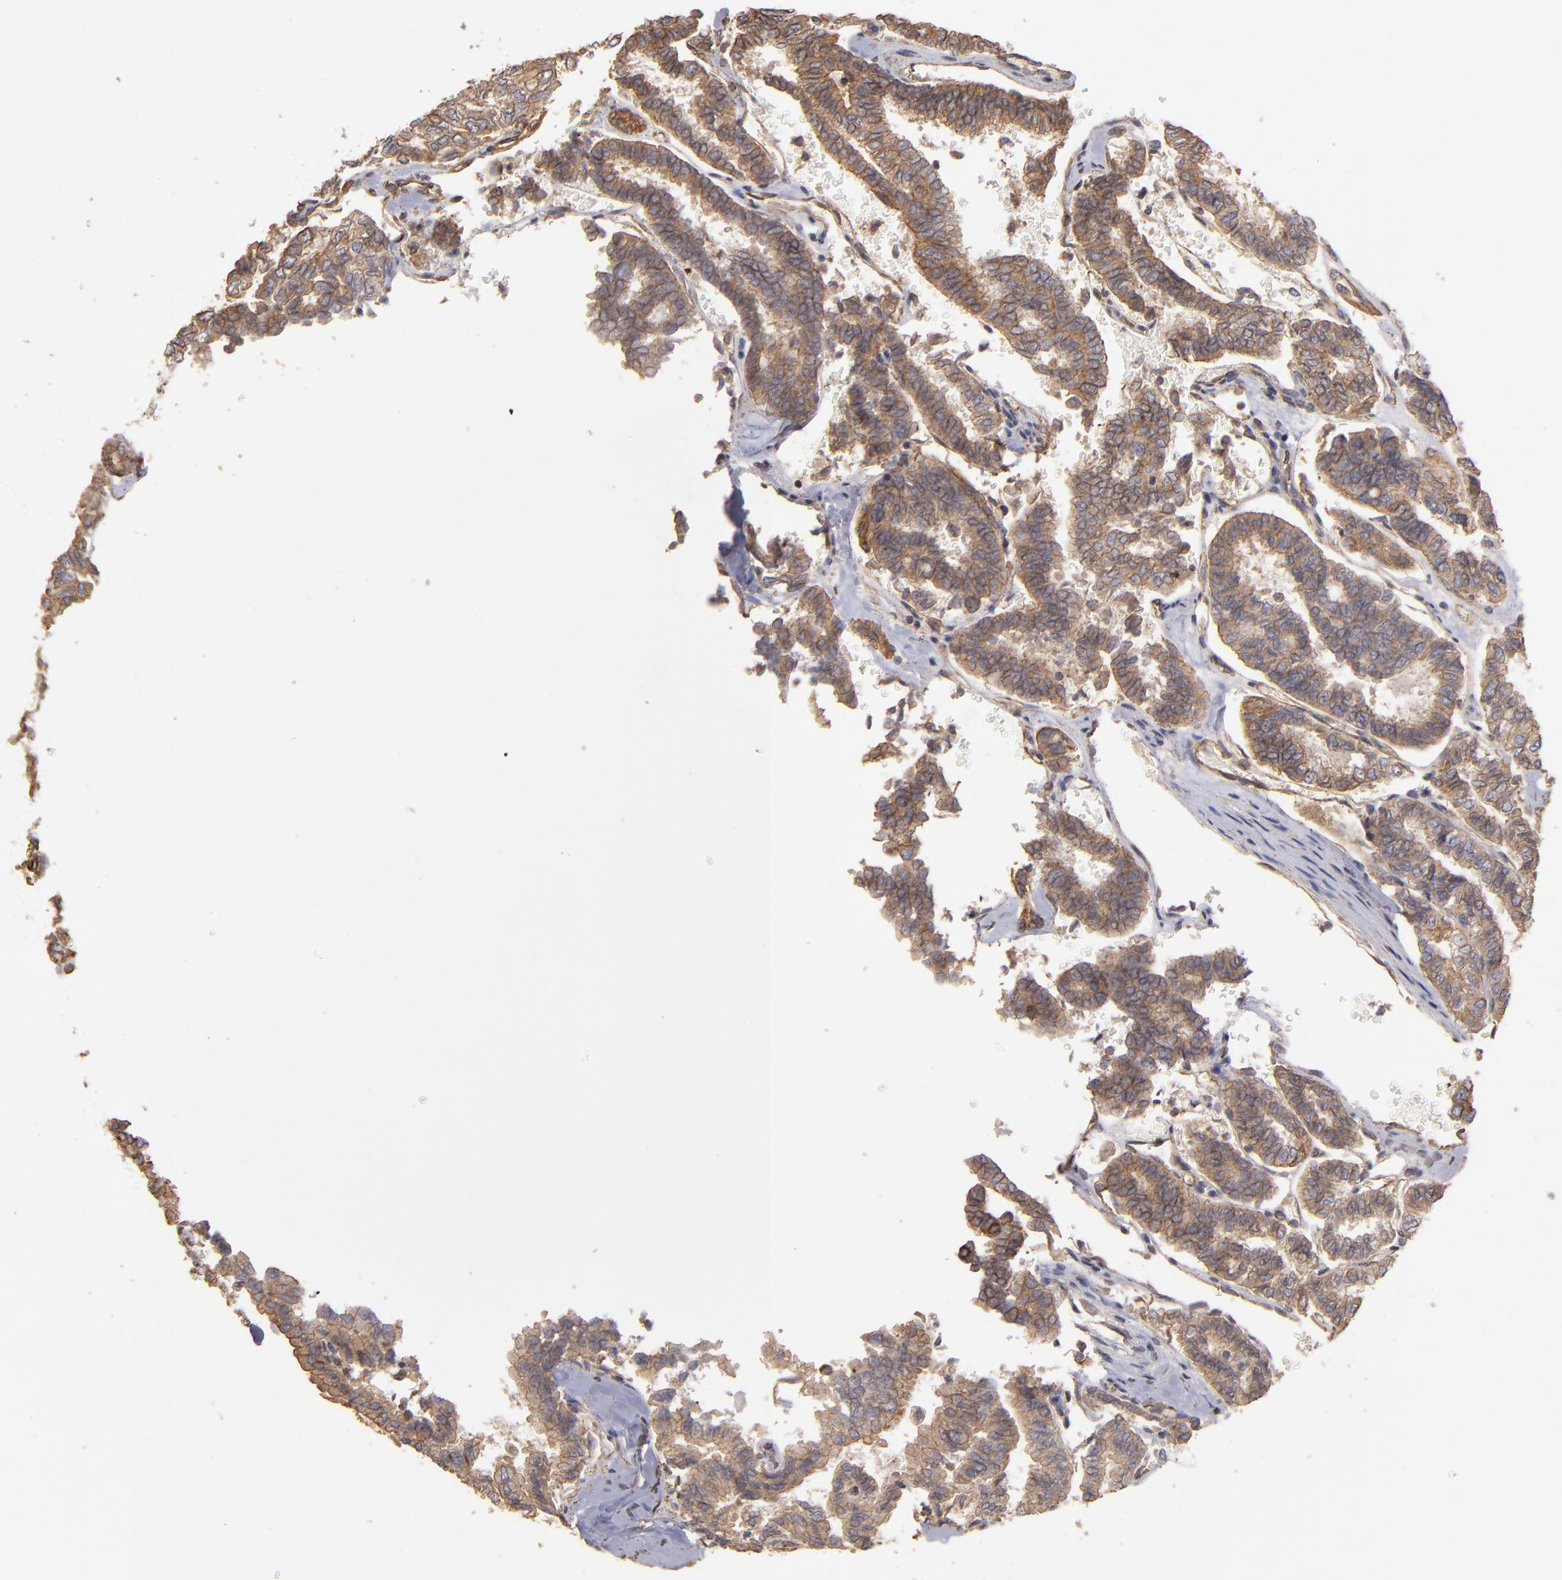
{"staining": {"intensity": "moderate", "quantity": ">75%", "location": "cytoplasmic/membranous"}, "tissue": "thyroid cancer", "cell_type": "Tumor cells", "image_type": "cancer", "snomed": [{"axis": "morphology", "description": "Papillary adenocarcinoma, NOS"}, {"axis": "topography", "description": "Thyroid gland"}], "caption": "High-magnification brightfield microscopy of papillary adenocarcinoma (thyroid) stained with DAB (brown) and counterstained with hematoxylin (blue). tumor cells exhibit moderate cytoplasmic/membranous positivity is identified in approximately>75% of cells. The protein is stained brown, and the nuclei are stained in blue (DAB (3,3'-diaminobenzidine) IHC with brightfield microscopy, high magnification).", "gene": "DMD", "patient": {"sex": "female", "age": 35}}